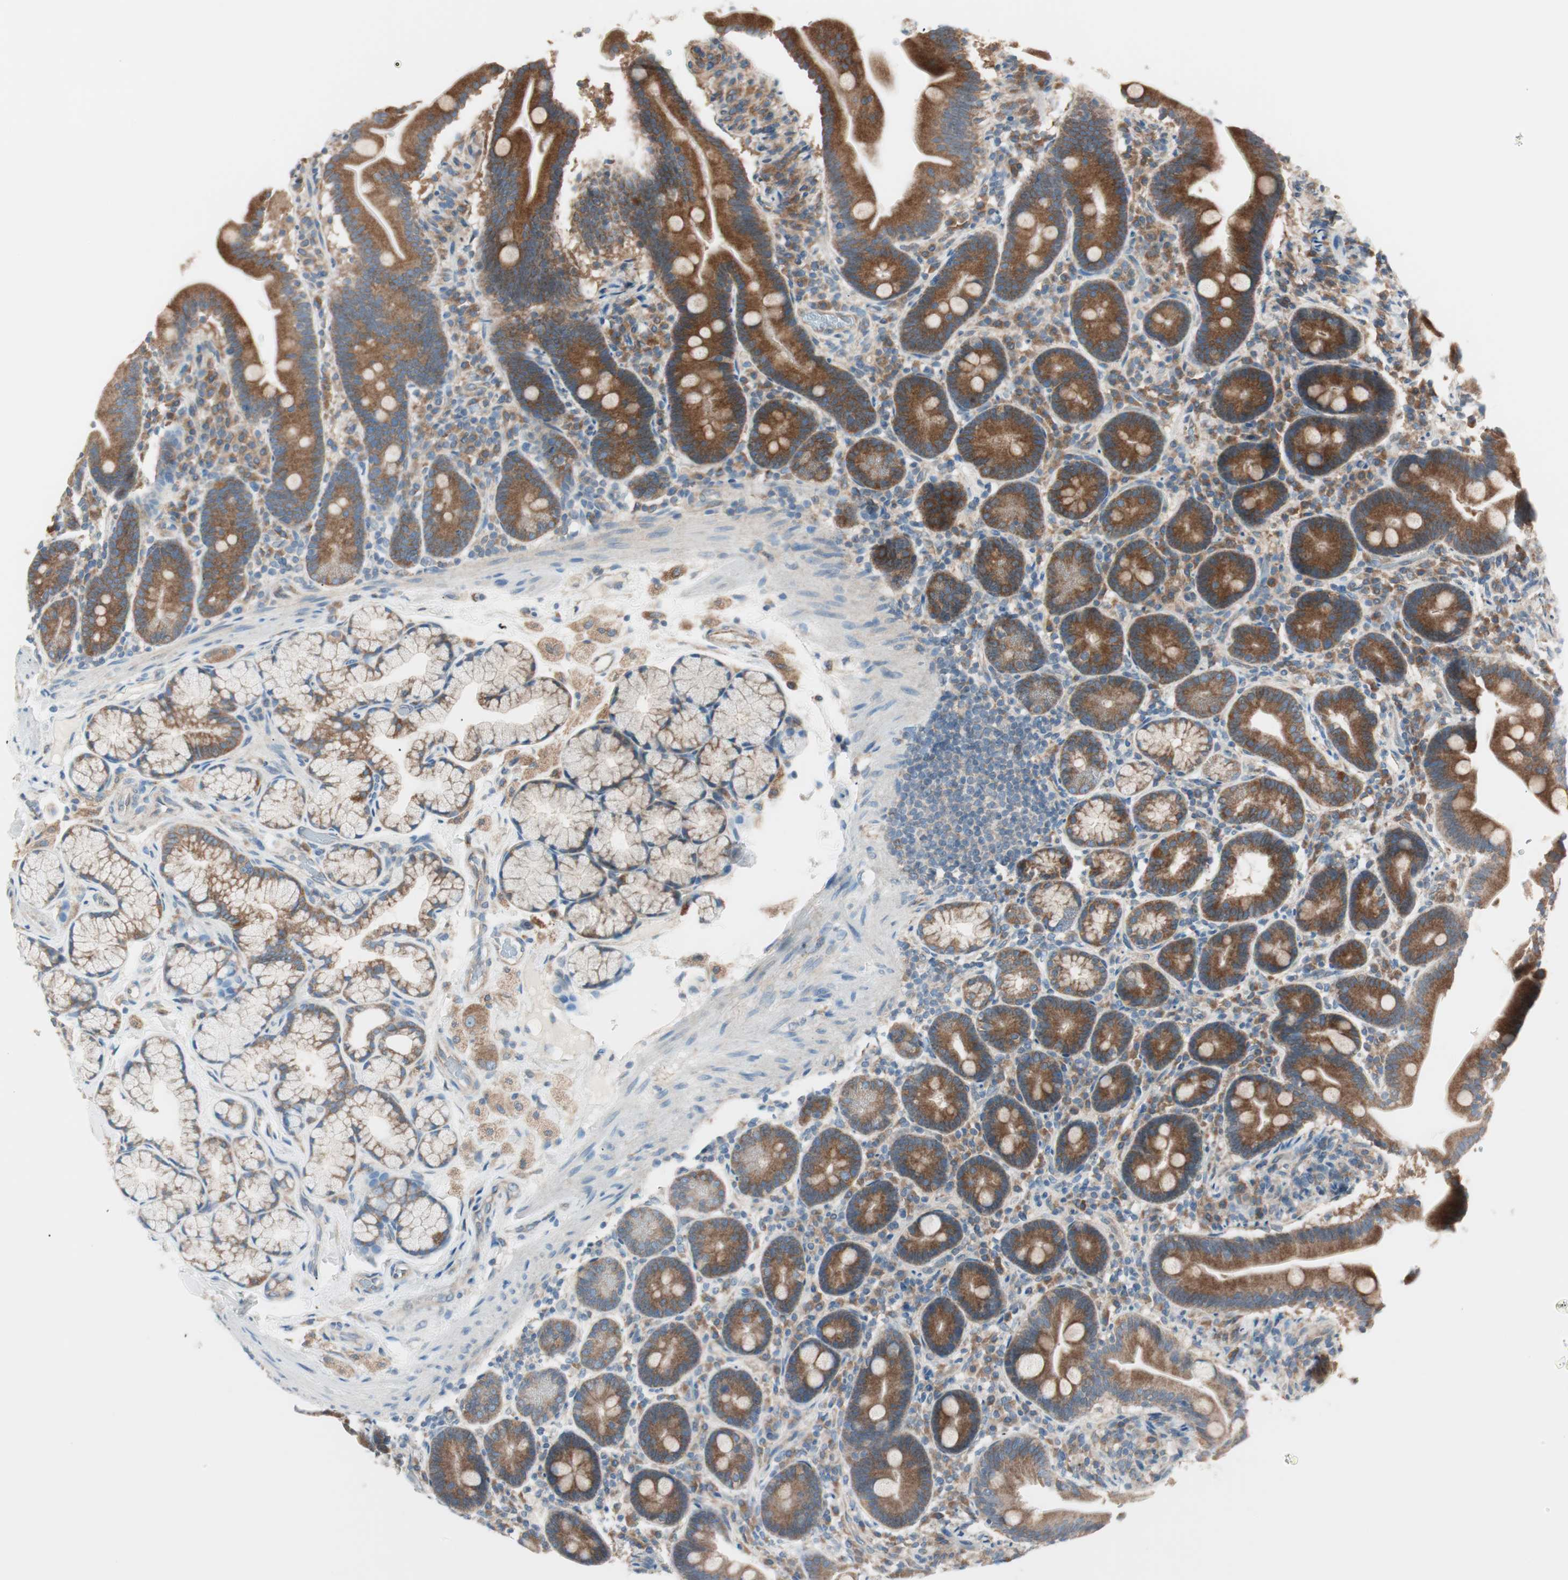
{"staining": {"intensity": "strong", "quantity": ">75%", "location": "cytoplasmic/membranous"}, "tissue": "duodenum", "cell_type": "Glandular cells", "image_type": "normal", "snomed": [{"axis": "morphology", "description": "Normal tissue, NOS"}, {"axis": "topography", "description": "Duodenum"}], "caption": "Immunohistochemical staining of unremarkable duodenum shows high levels of strong cytoplasmic/membranous positivity in approximately >75% of glandular cells. Using DAB (brown) and hematoxylin (blue) stains, captured at high magnification using brightfield microscopy.", "gene": "RAB5A", "patient": {"sex": "male", "age": 54}}